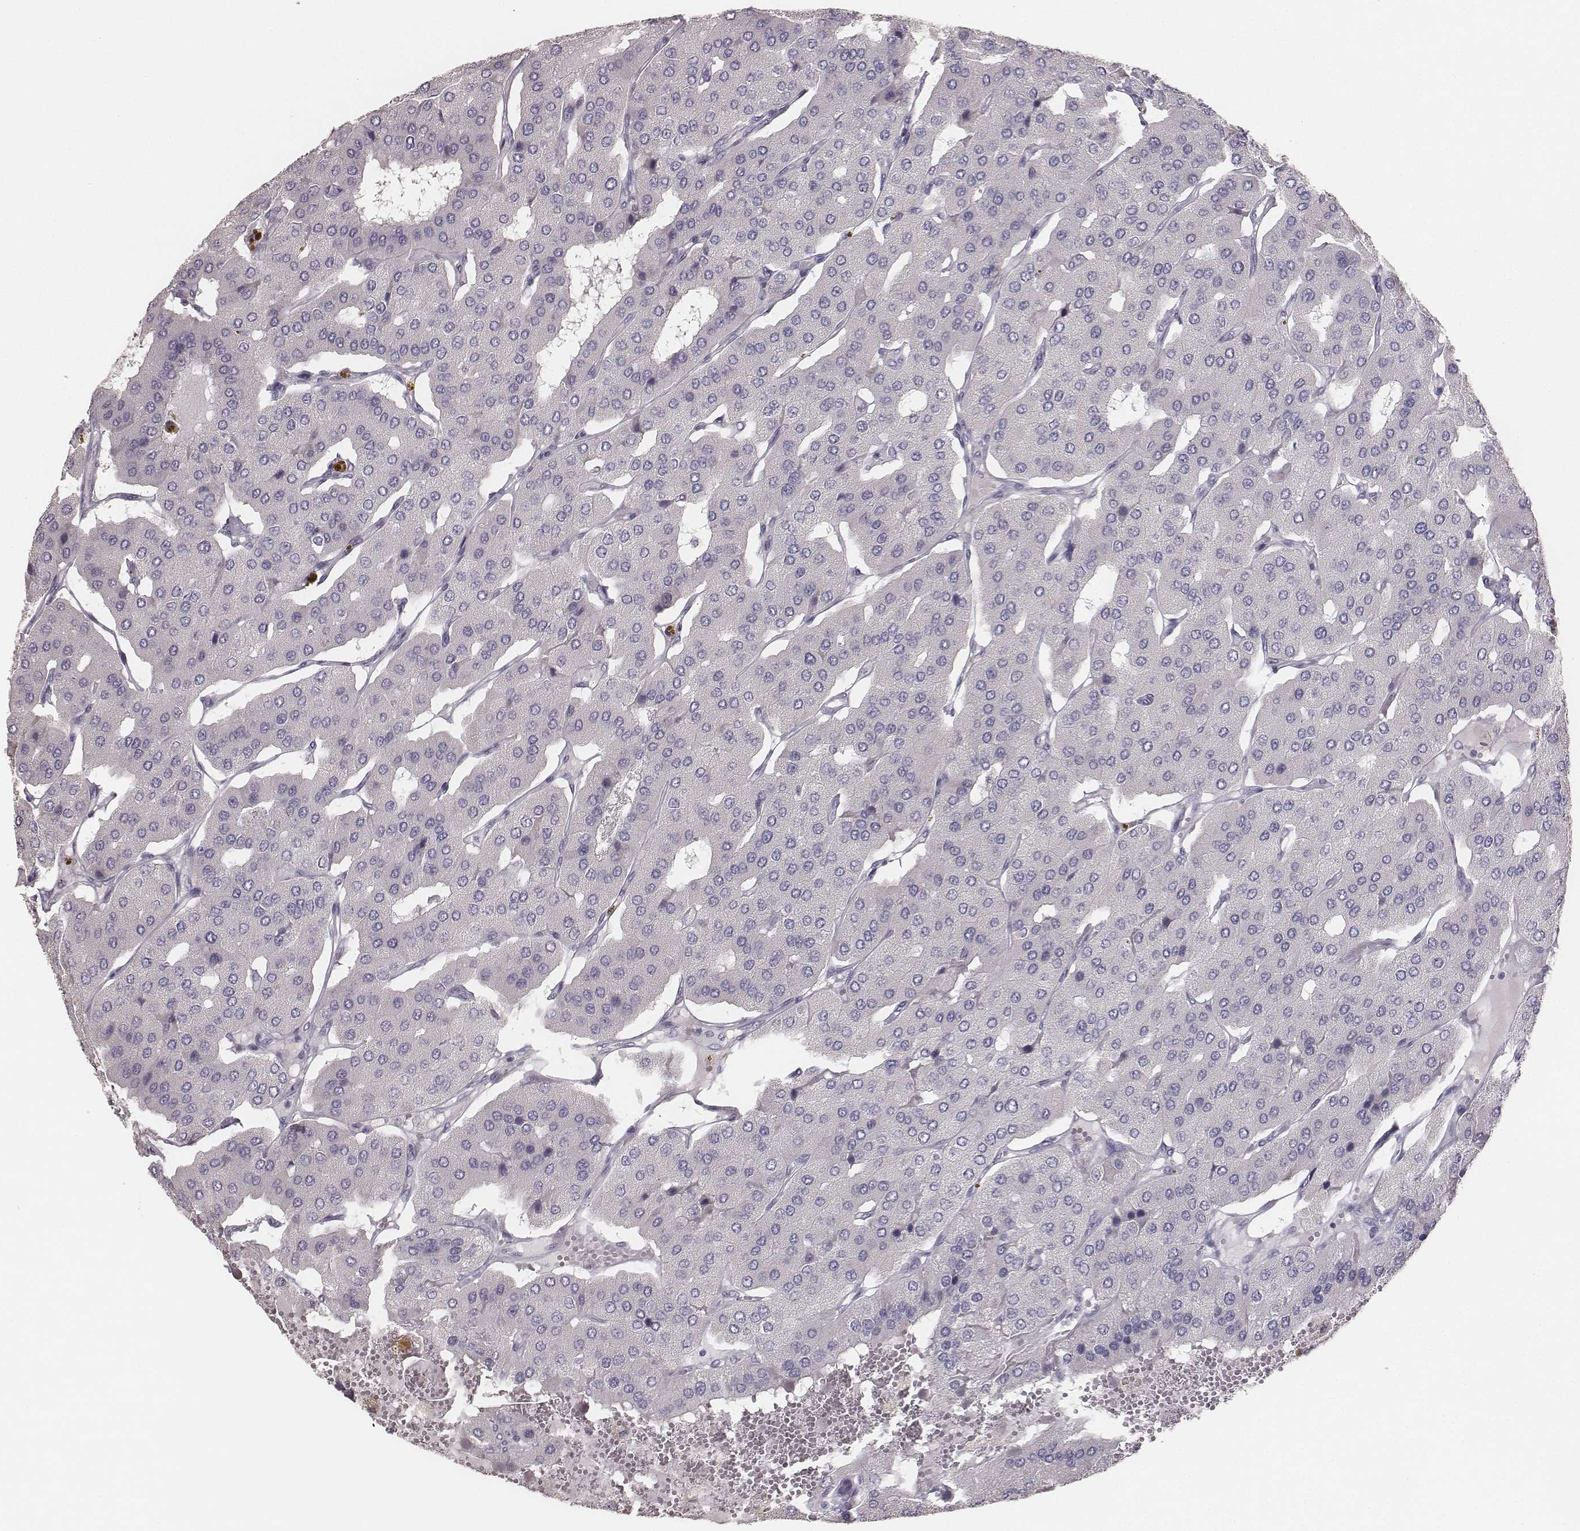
{"staining": {"intensity": "negative", "quantity": "none", "location": "none"}, "tissue": "parathyroid gland", "cell_type": "Glandular cells", "image_type": "normal", "snomed": [{"axis": "morphology", "description": "Normal tissue, NOS"}, {"axis": "morphology", "description": "Adenoma, NOS"}, {"axis": "topography", "description": "Parathyroid gland"}], "caption": "A histopathology image of parathyroid gland stained for a protein shows no brown staining in glandular cells.", "gene": "MYH6", "patient": {"sex": "female", "age": 86}}